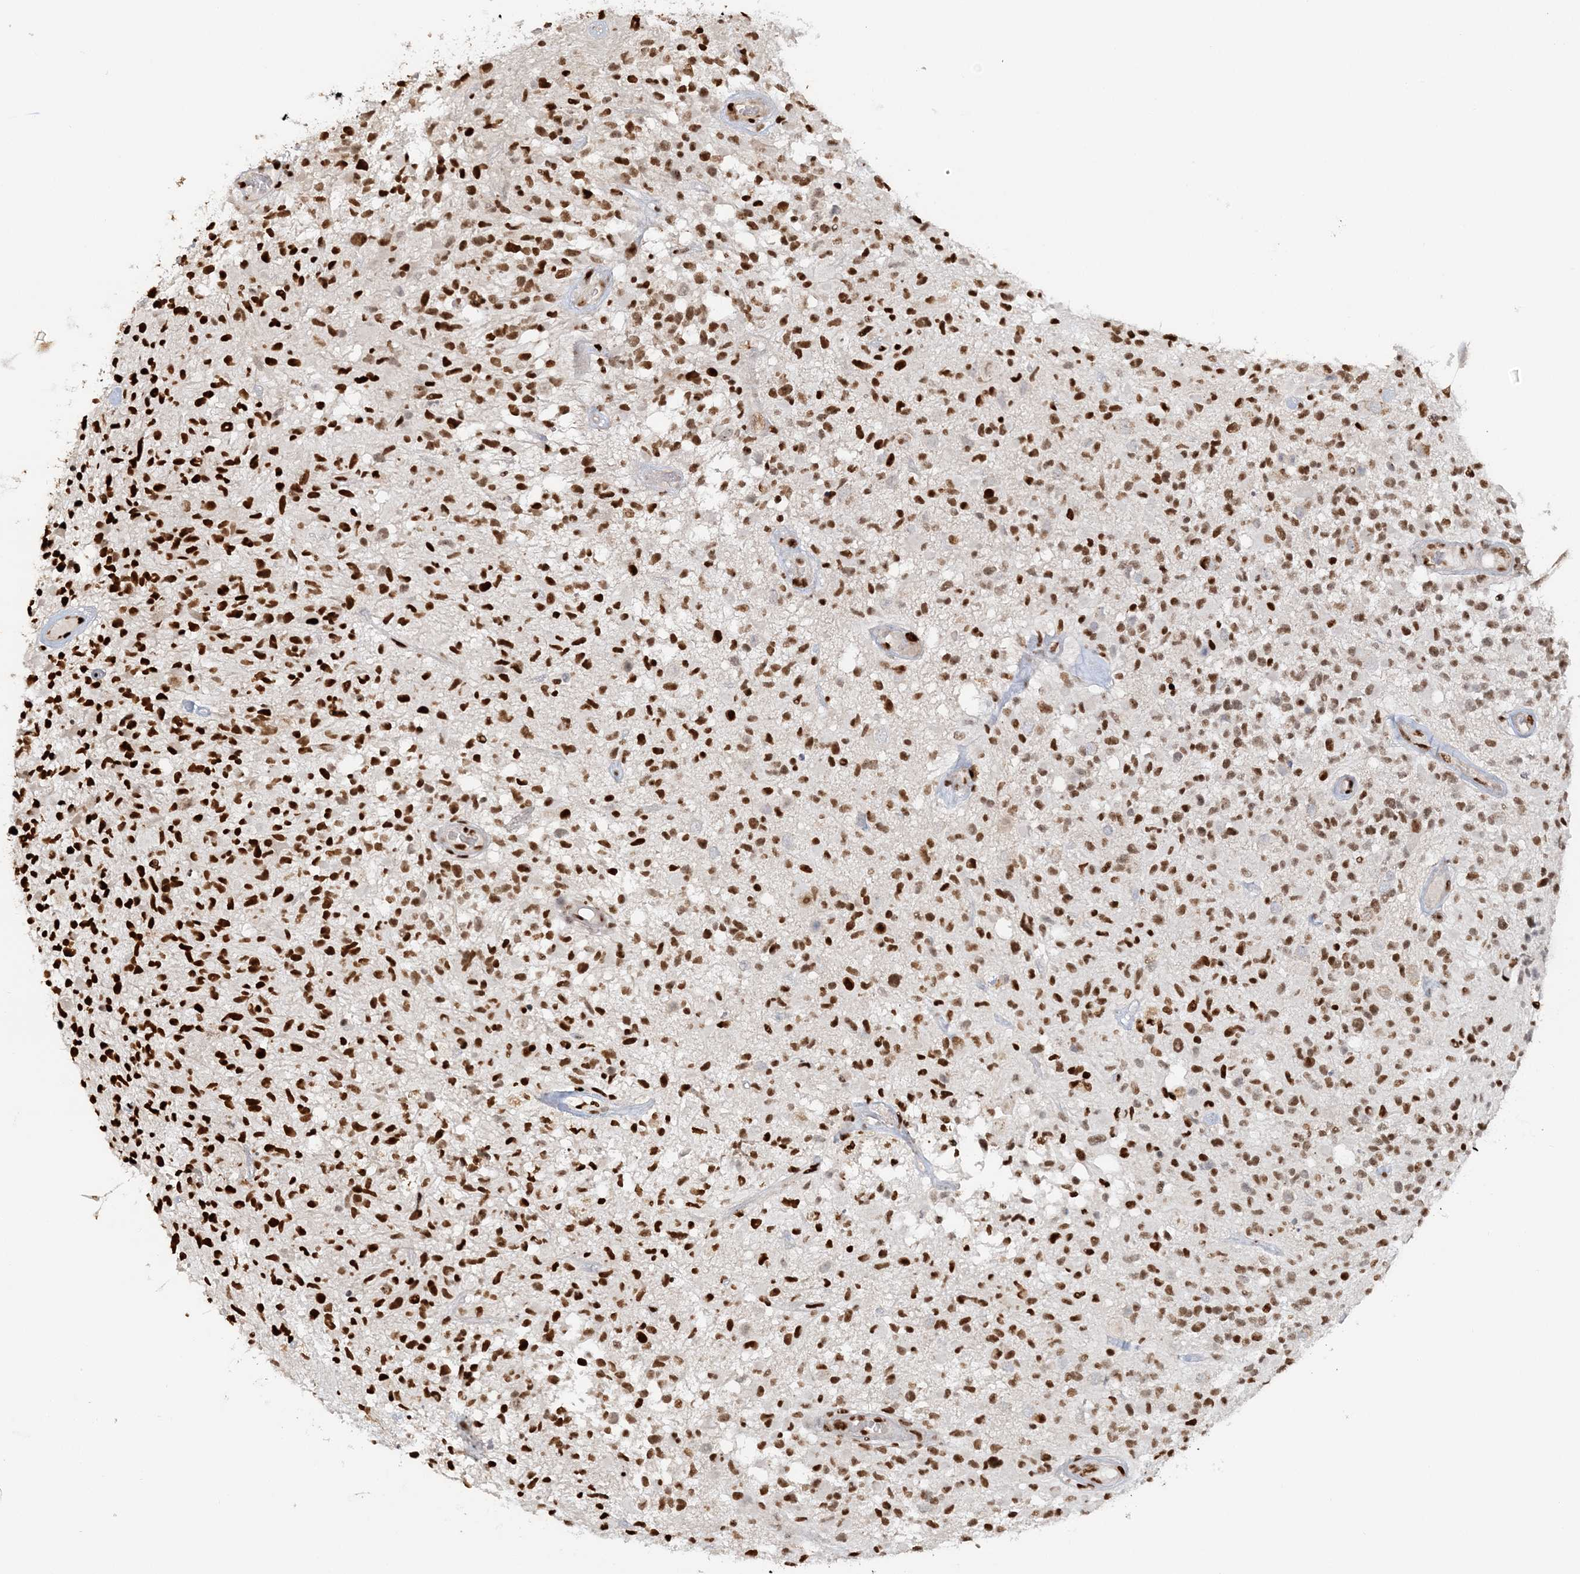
{"staining": {"intensity": "strong", "quantity": ">75%", "location": "nuclear"}, "tissue": "glioma", "cell_type": "Tumor cells", "image_type": "cancer", "snomed": [{"axis": "morphology", "description": "Glioma, malignant, High grade"}, {"axis": "morphology", "description": "Glioblastoma, NOS"}, {"axis": "topography", "description": "Brain"}], "caption": "Immunohistochemistry (IHC) image of human high-grade glioma (malignant) stained for a protein (brown), which displays high levels of strong nuclear staining in about >75% of tumor cells.", "gene": "SUMO2", "patient": {"sex": "male", "age": 60}}